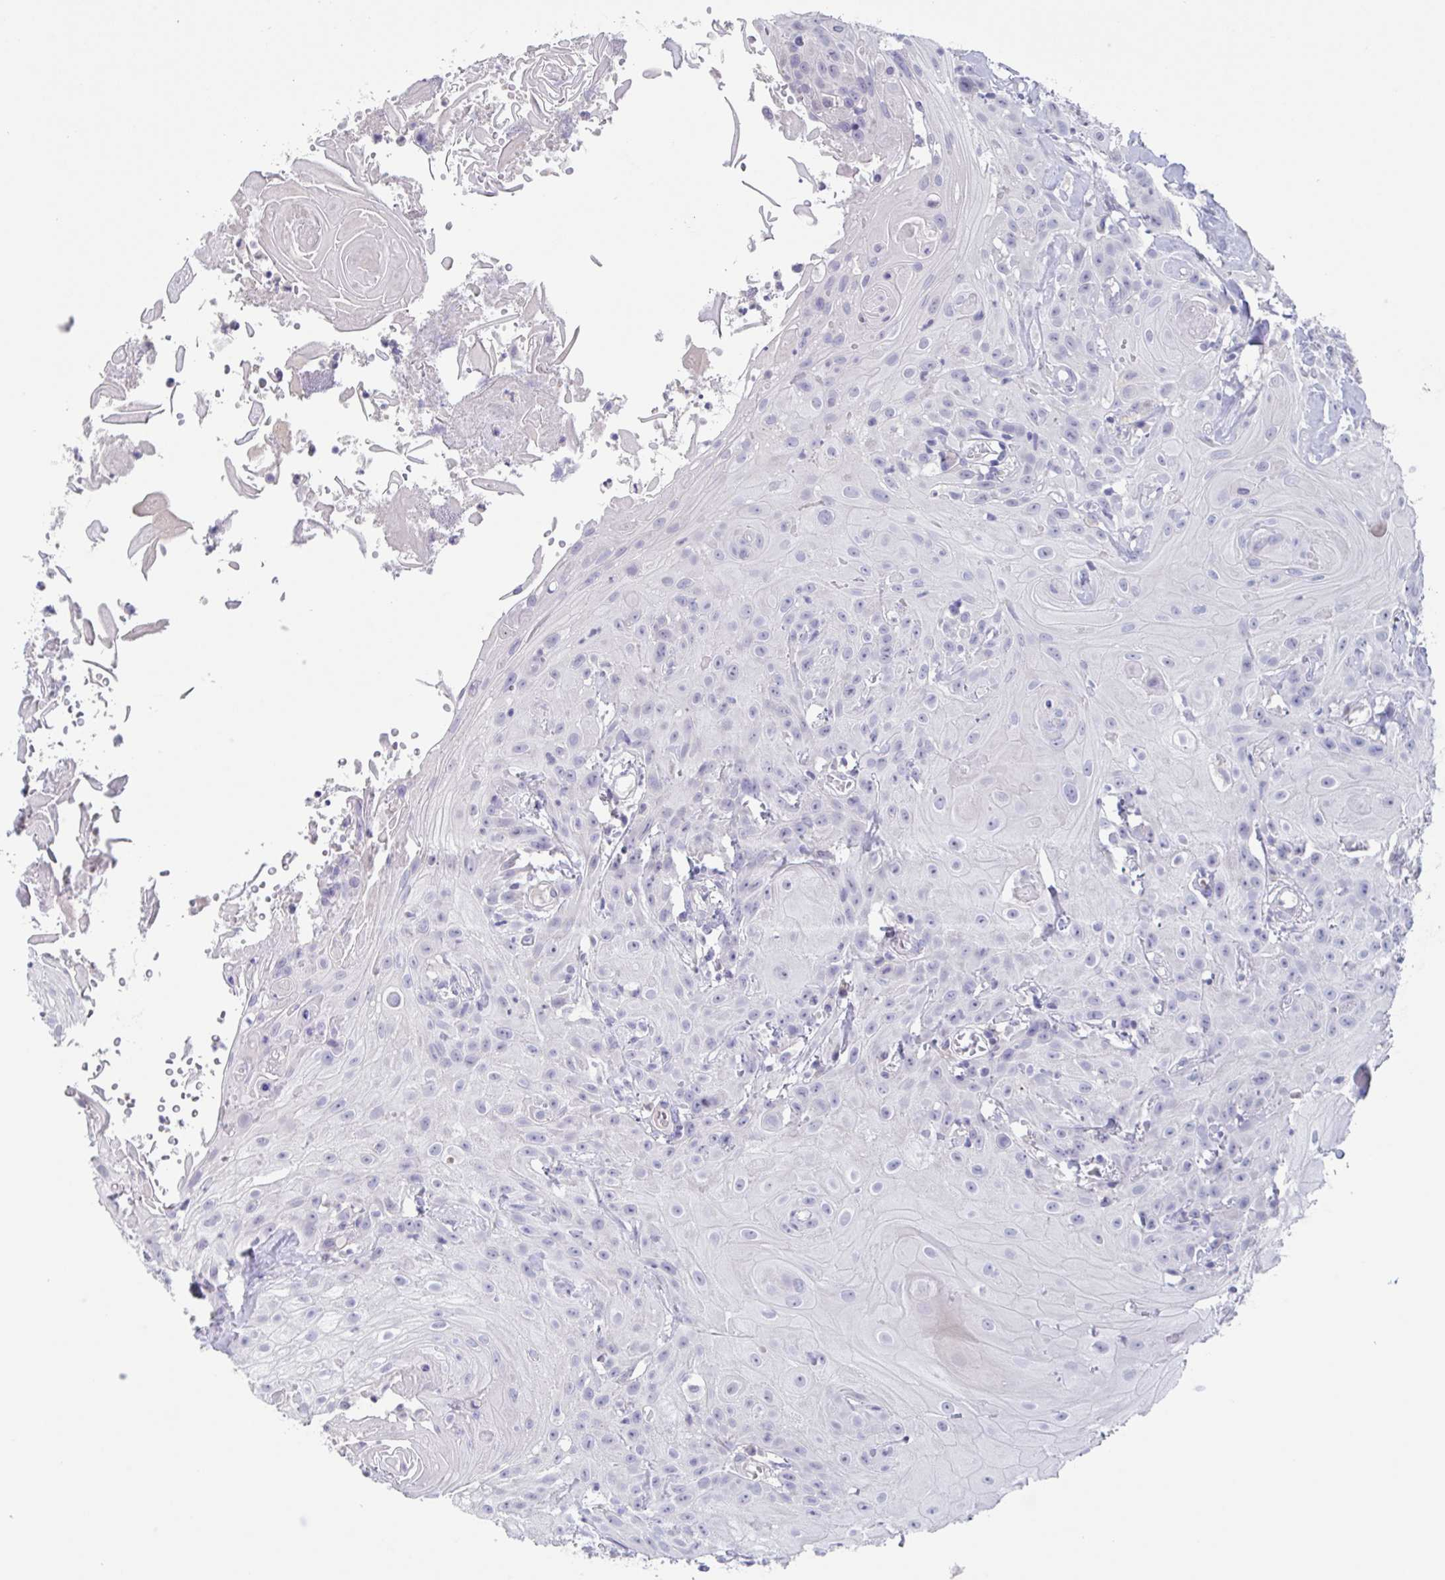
{"staining": {"intensity": "negative", "quantity": "none", "location": "none"}, "tissue": "head and neck cancer", "cell_type": "Tumor cells", "image_type": "cancer", "snomed": [{"axis": "morphology", "description": "Squamous cell carcinoma, NOS"}, {"axis": "topography", "description": "Skin"}, {"axis": "topography", "description": "Head-Neck"}], "caption": "The histopathology image shows no staining of tumor cells in head and neck squamous cell carcinoma. (DAB (3,3'-diaminobenzidine) immunohistochemistry (IHC), high magnification).", "gene": "NOXRED1", "patient": {"sex": "male", "age": 80}}